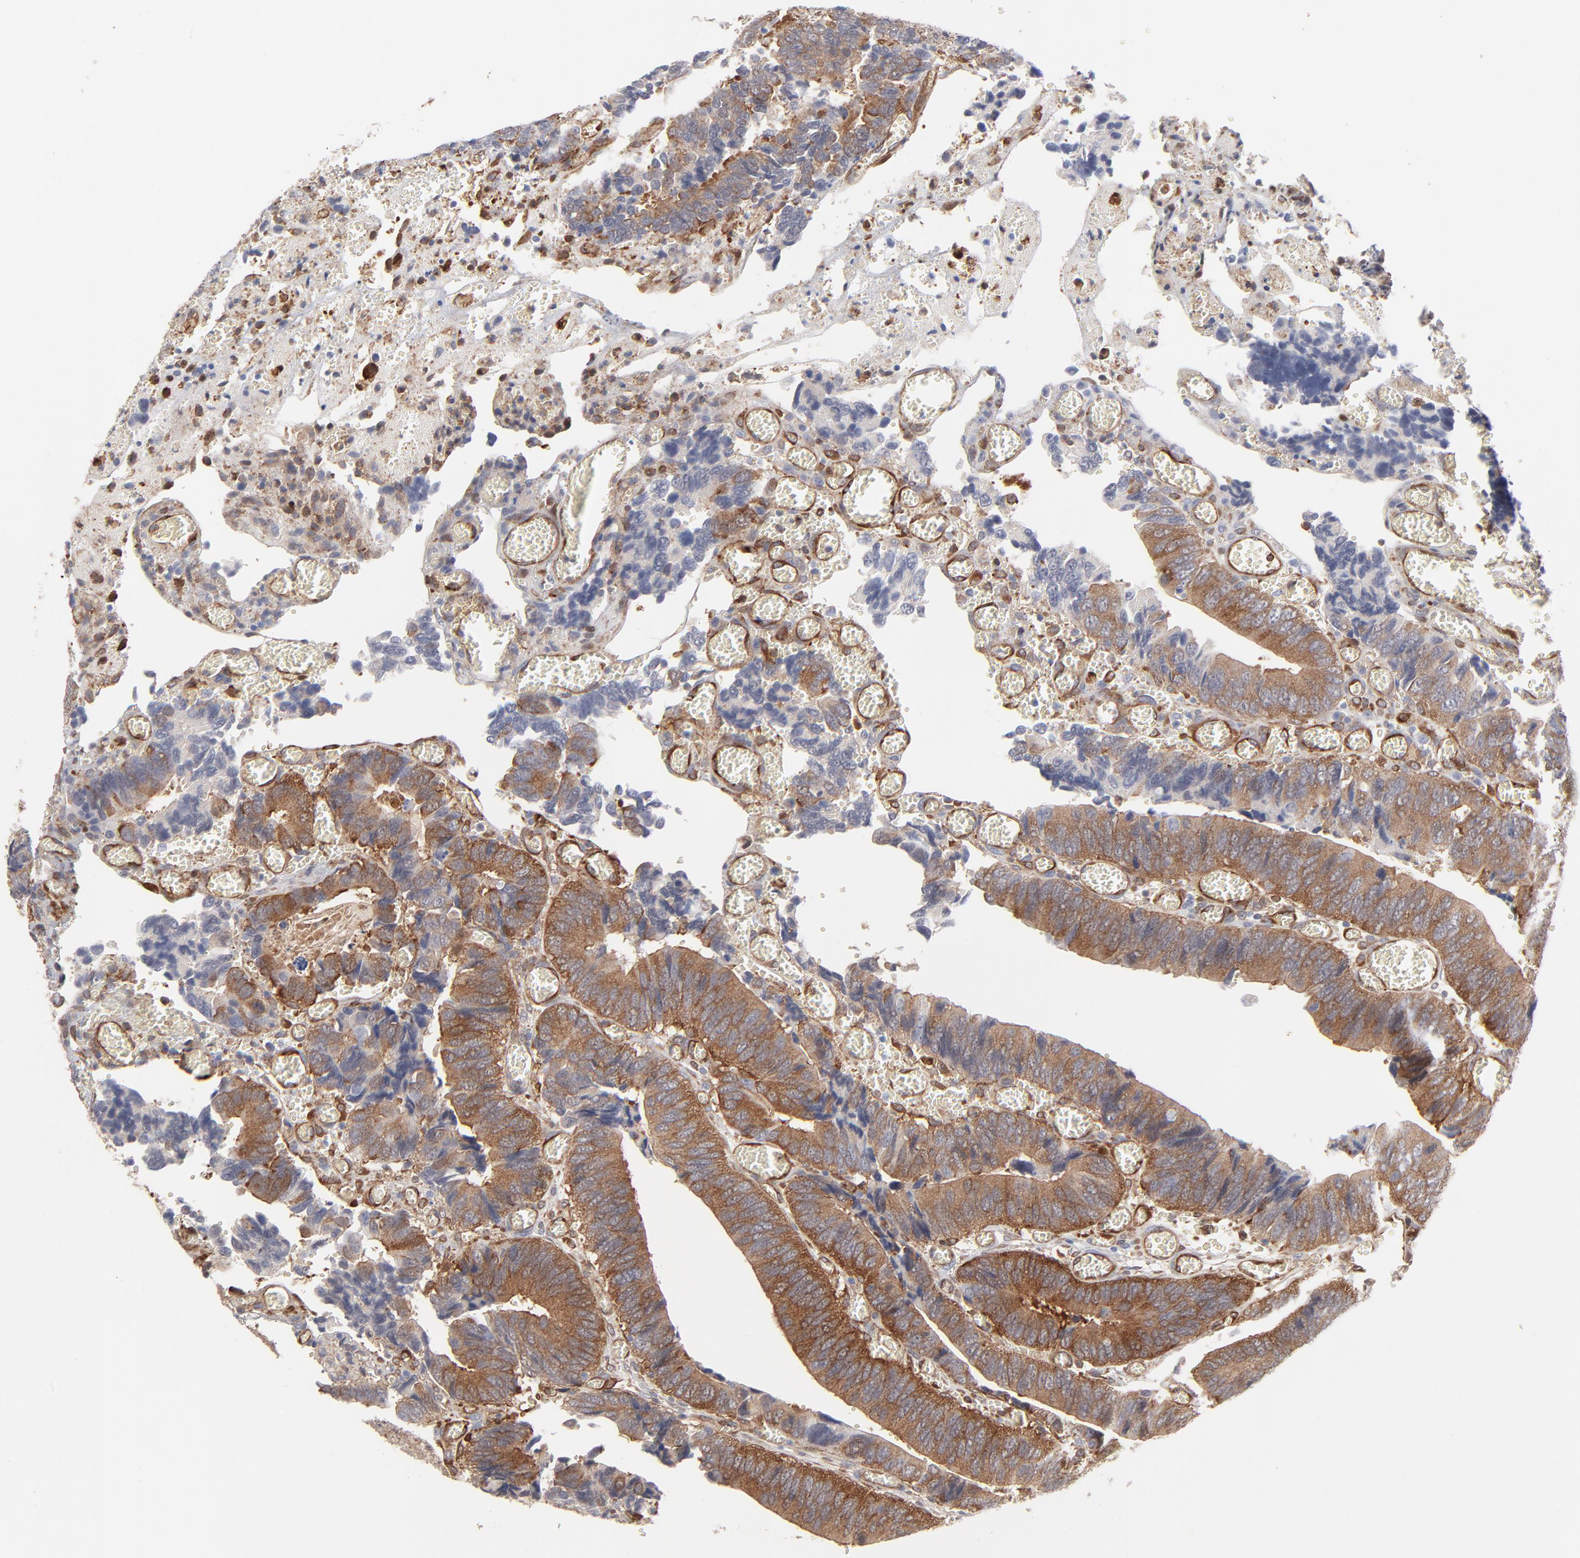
{"staining": {"intensity": "moderate", "quantity": ">75%", "location": "cytoplasmic/membranous"}, "tissue": "colorectal cancer", "cell_type": "Tumor cells", "image_type": "cancer", "snomed": [{"axis": "morphology", "description": "Adenocarcinoma, NOS"}, {"axis": "topography", "description": "Colon"}], "caption": "DAB (3,3'-diaminobenzidine) immunohistochemical staining of human colorectal adenocarcinoma reveals moderate cytoplasmic/membranous protein staining in approximately >75% of tumor cells.", "gene": "PXN", "patient": {"sex": "male", "age": 72}}